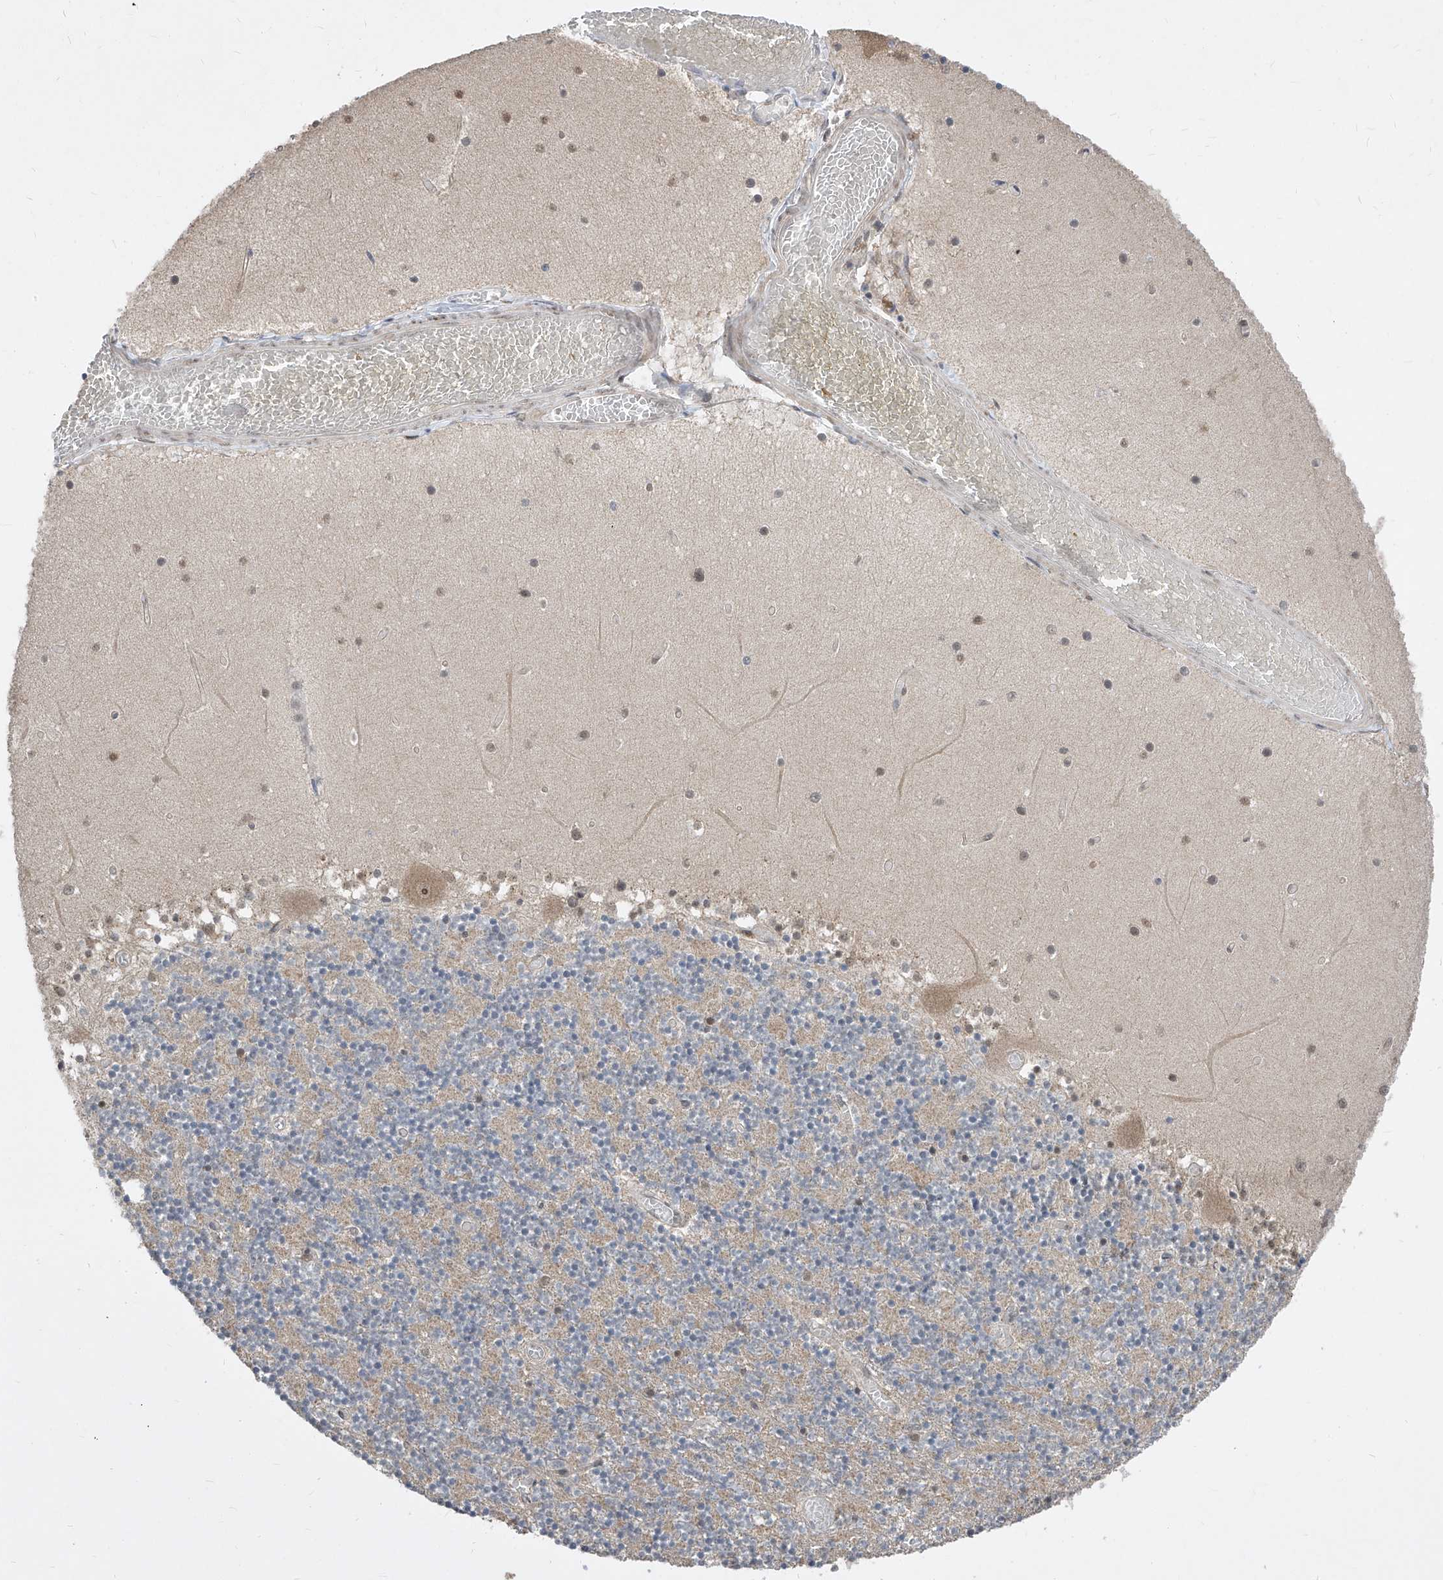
{"staining": {"intensity": "weak", "quantity": "25%-75%", "location": "cytoplasmic/membranous"}, "tissue": "cerebellum", "cell_type": "Cells in granular layer", "image_type": "normal", "snomed": [{"axis": "morphology", "description": "Normal tissue, NOS"}, {"axis": "topography", "description": "Cerebellum"}], "caption": "A photomicrograph of cerebellum stained for a protein shows weak cytoplasmic/membranous brown staining in cells in granular layer.", "gene": "CETN1", "patient": {"sex": "female", "age": 28}}